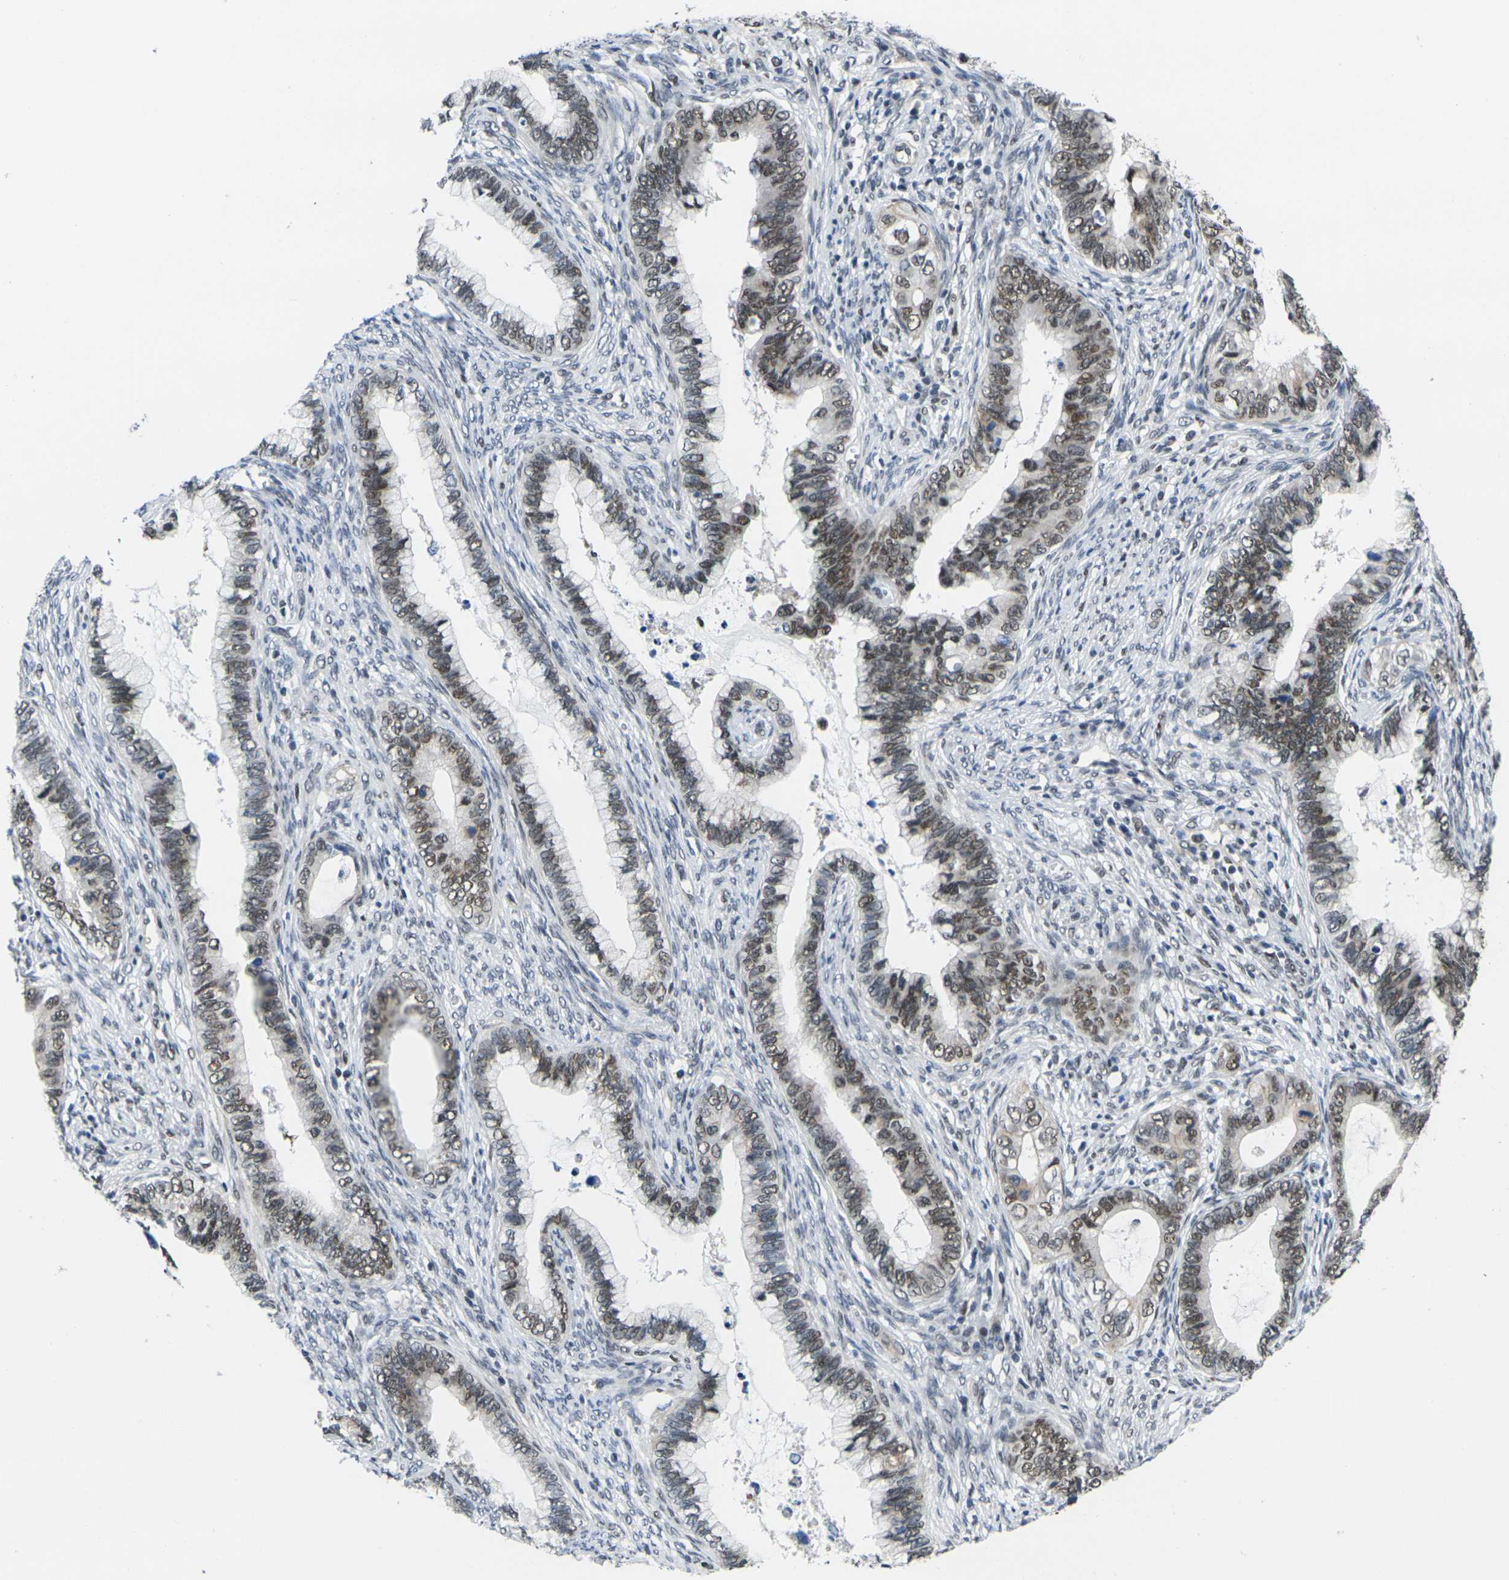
{"staining": {"intensity": "moderate", "quantity": ">75%", "location": "nuclear"}, "tissue": "cervical cancer", "cell_type": "Tumor cells", "image_type": "cancer", "snomed": [{"axis": "morphology", "description": "Adenocarcinoma, NOS"}, {"axis": "topography", "description": "Cervix"}], "caption": "Immunohistochemistry (IHC) staining of cervical adenocarcinoma, which reveals medium levels of moderate nuclear staining in approximately >75% of tumor cells indicating moderate nuclear protein expression. The staining was performed using DAB (3,3'-diaminobenzidine) (brown) for protein detection and nuclei were counterstained in hematoxylin (blue).", "gene": "RBM7", "patient": {"sex": "female", "age": 44}}